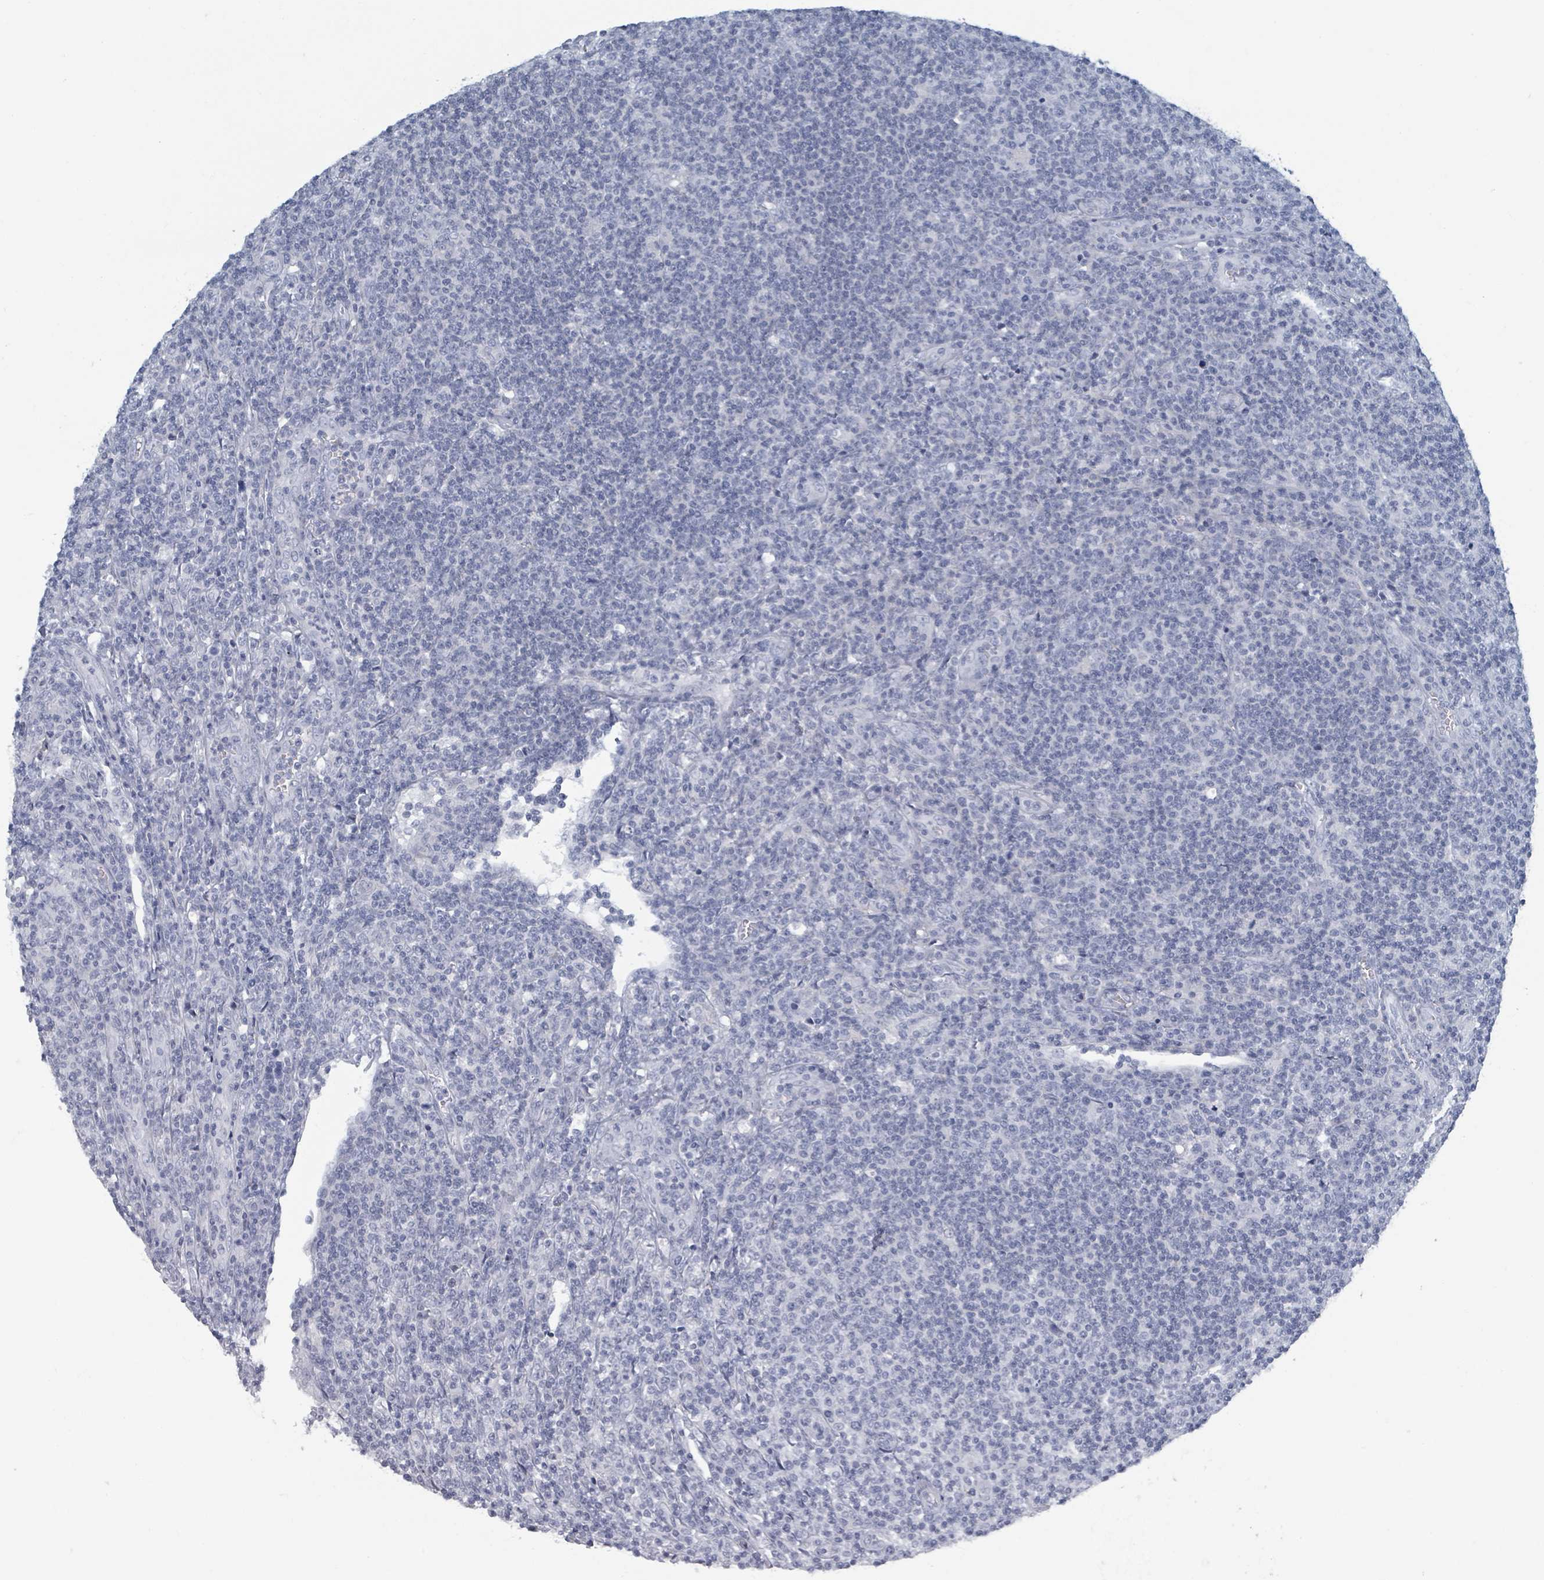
{"staining": {"intensity": "negative", "quantity": "none", "location": "none"}, "tissue": "lymphoma", "cell_type": "Tumor cells", "image_type": "cancer", "snomed": [{"axis": "morphology", "description": "Hodgkin's disease, NOS"}, {"axis": "topography", "description": "Lymph node"}], "caption": "A micrograph of human Hodgkin's disease is negative for staining in tumor cells.", "gene": "HEATR5A", "patient": {"sex": "male", "age": 83}}